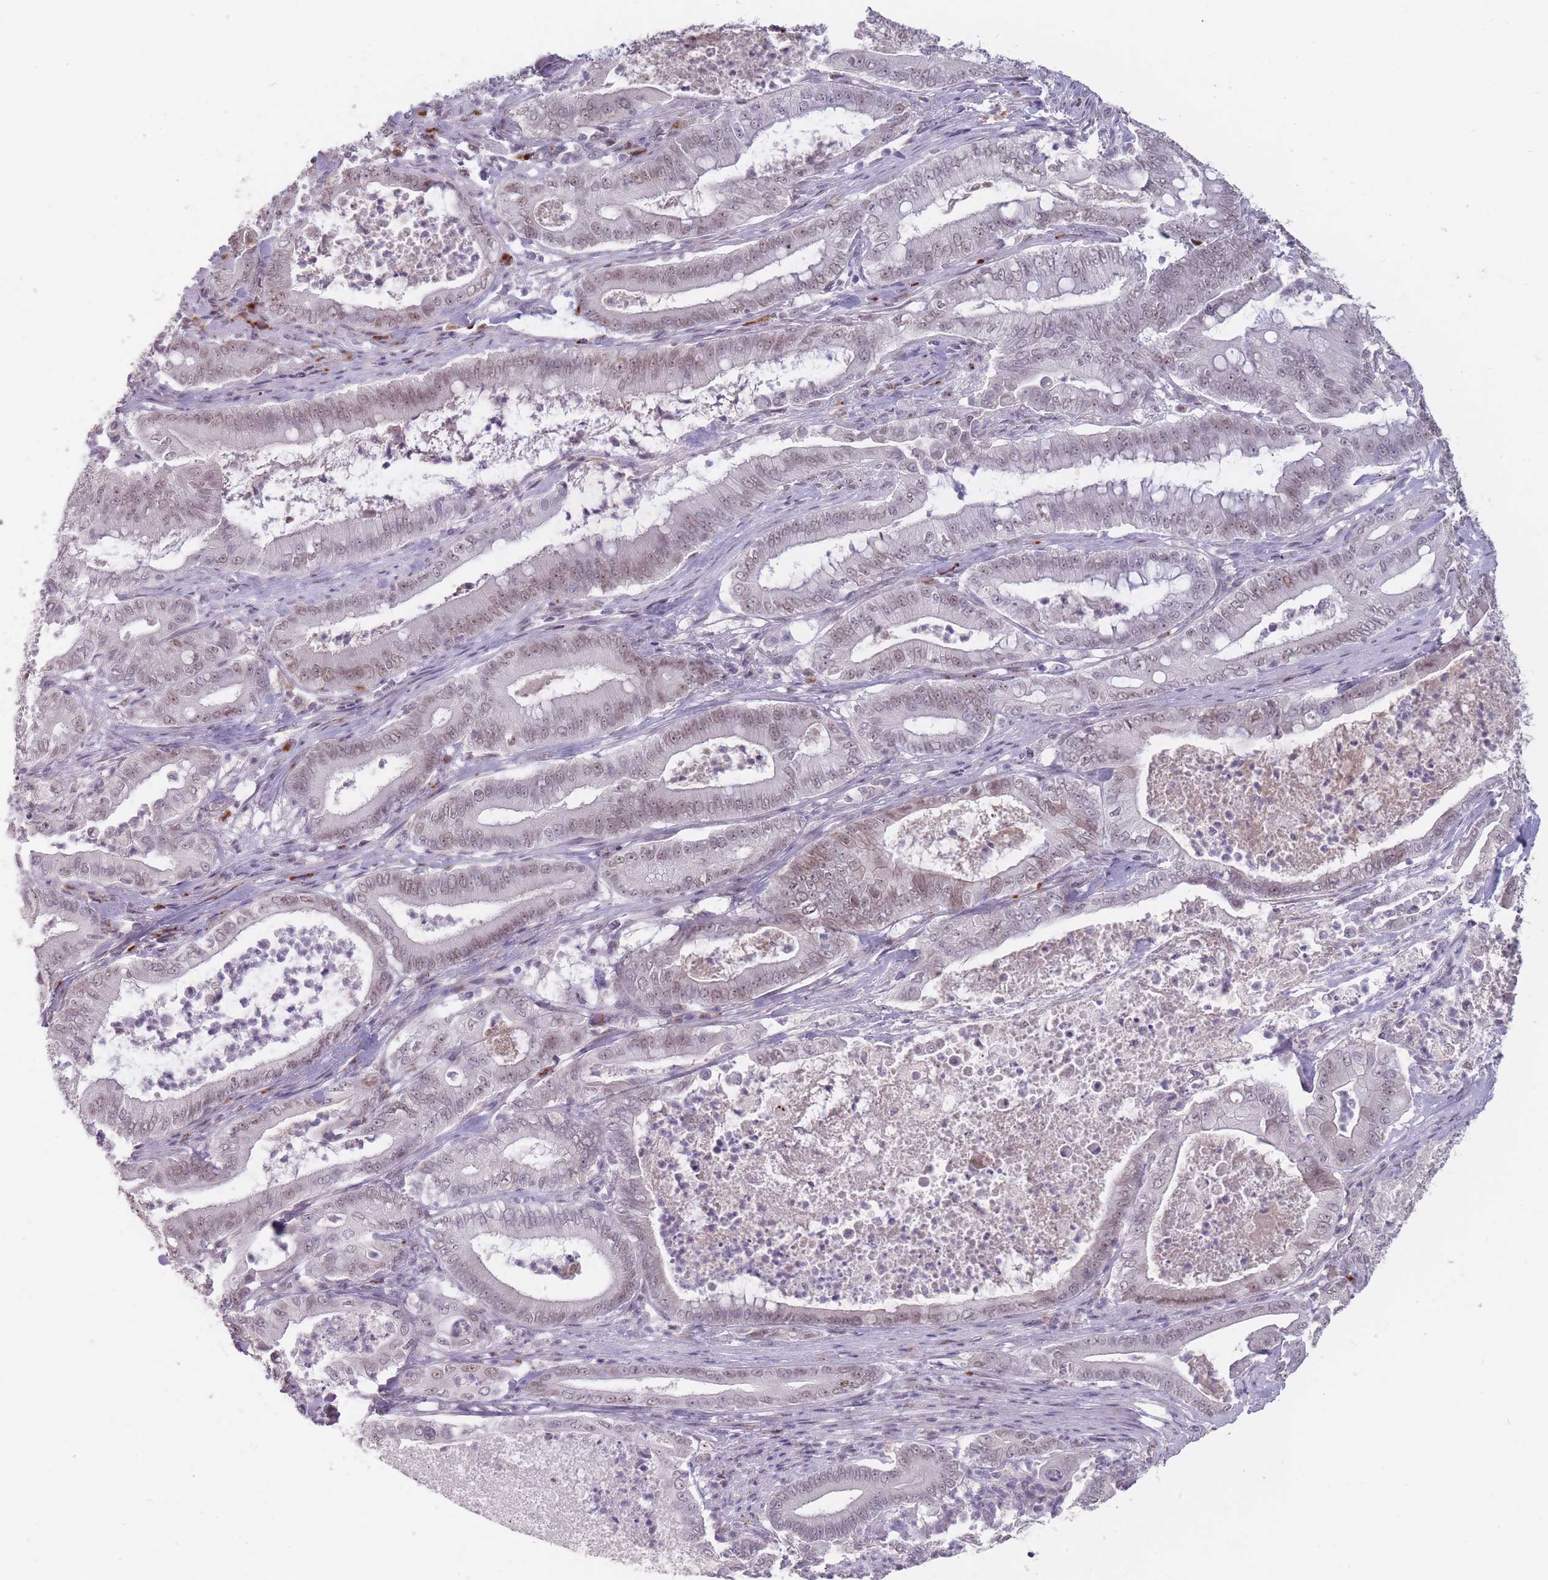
{"staining": {"intensity": "weak", "quantity": "25%-75%", "location": "nuclear"}, "tissue": "pancreatic cancer", "cell_type": "Tumor cells", "image_type": "cancer", "snomed": [{"axis": "morphology", "description": "Adenocarcinoma, NOS"}, {"axis": "topography", "description": "Pancreas"}], "caption": "Immunohistochemistry of pancreatic adenocarcinoma exhibits low levels of weak nuclear staining in approximately 25%-75% of tumor cells. The staining is performed using DAB (3,3'-diaminobenzidine) brown chromogen to label protein expression. The nuclei are counter-stained blue using hematoxylin.", "gene": "HNRNPUL1", "patient": {"sex": "male", "age": 71}}